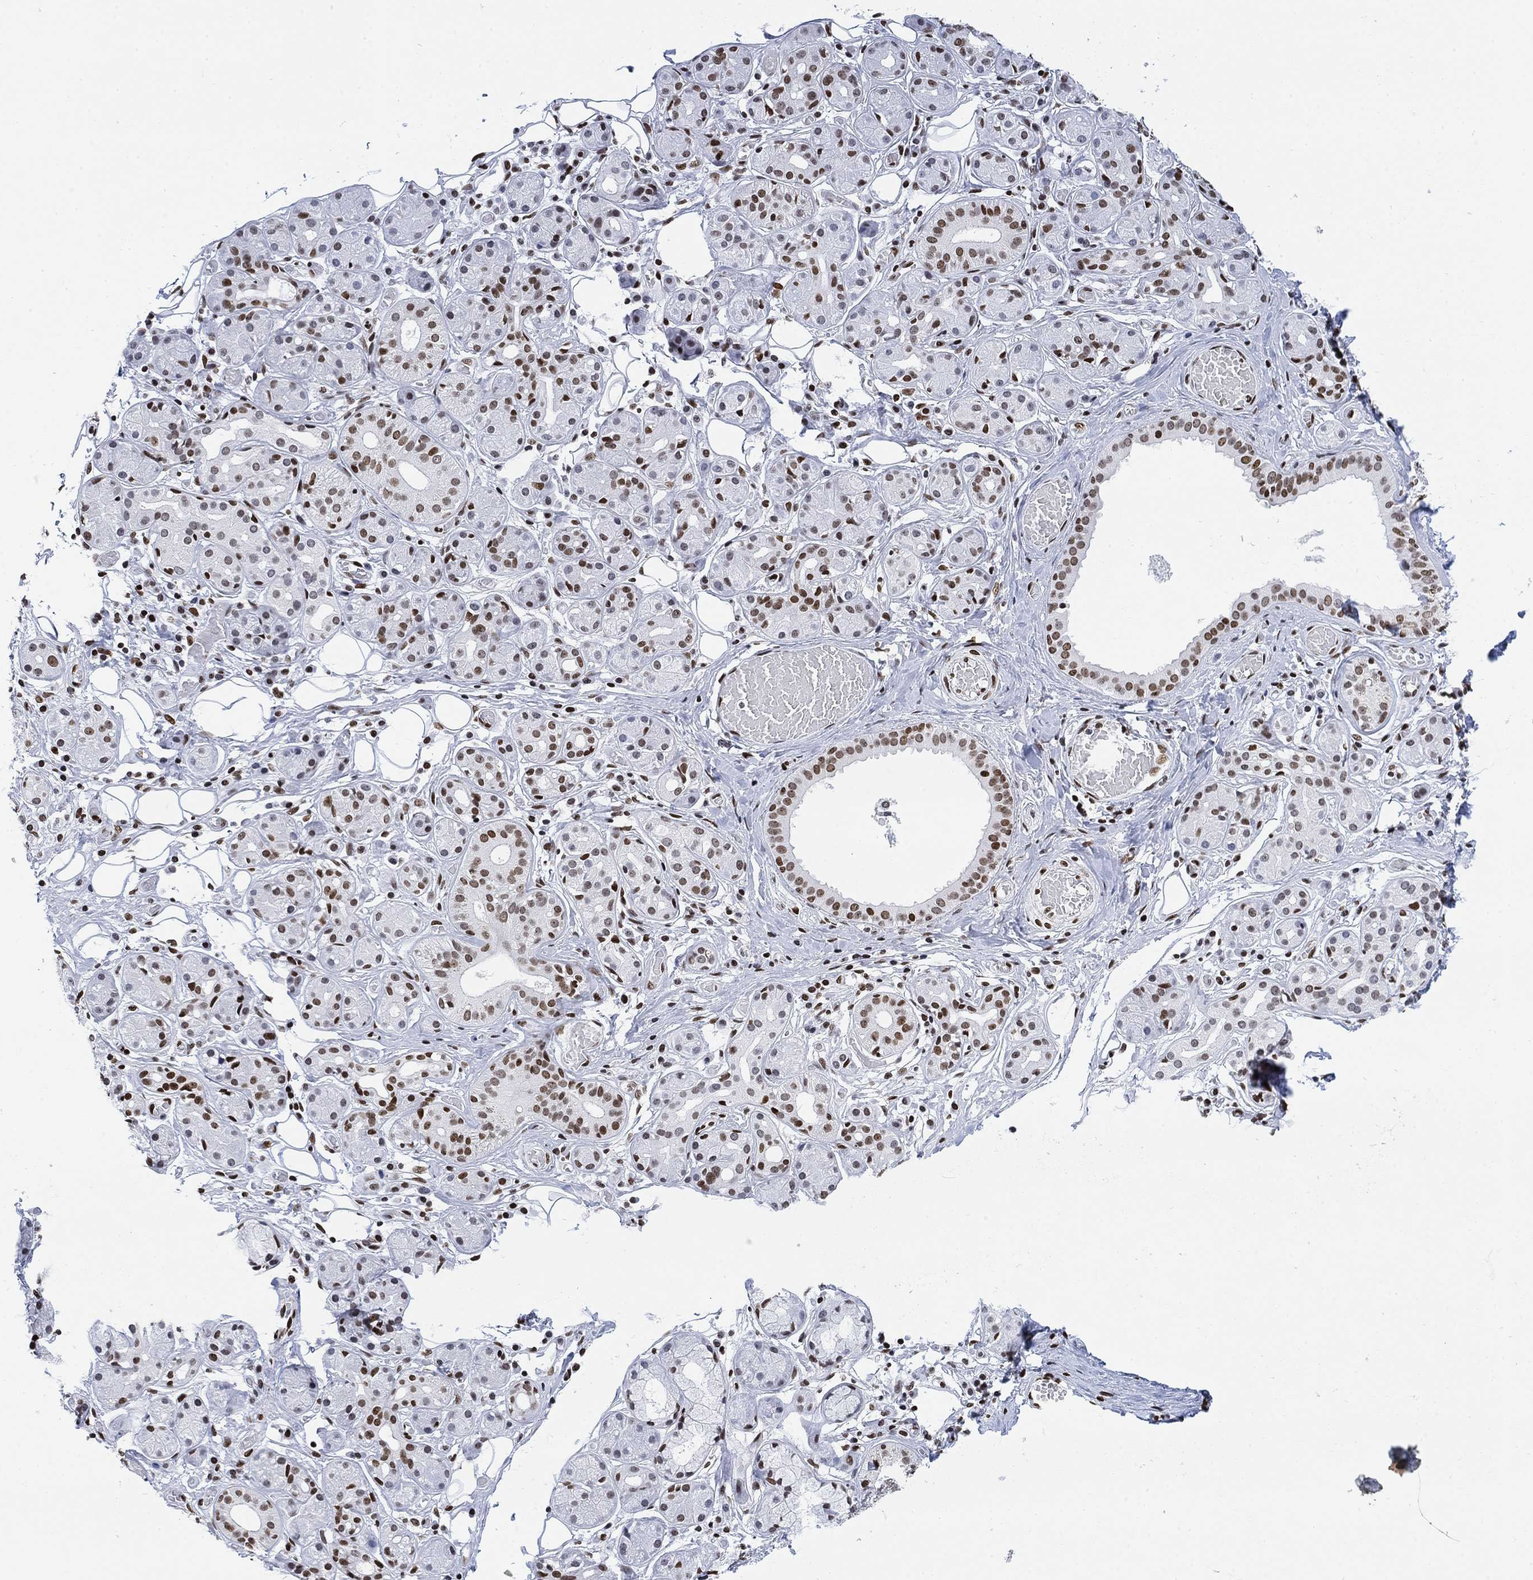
{"staining": {"intensity": "moderate", "quantity": "25%-75%", "location": "nuclear"}, "tissue": "salivary gland", "cell_type": "Glandular cells", "image_type": "normal", "snomed": [{"axis": "morphology", "description": "Normal tissue, NOS"}, {"axis": "topography", "description": "Salivary gland"}, {"axis": "topography", "description": "Peripheral nerve tissue"}], "caption": "Immunohistochemical staining of unremarkable human salivary gland demonstrates medium levels of moderate nuclear positivity in approximately 25%-75% of glandular cells.", "gene": "H1", "patient": {"sex": "male", "age": 71}}